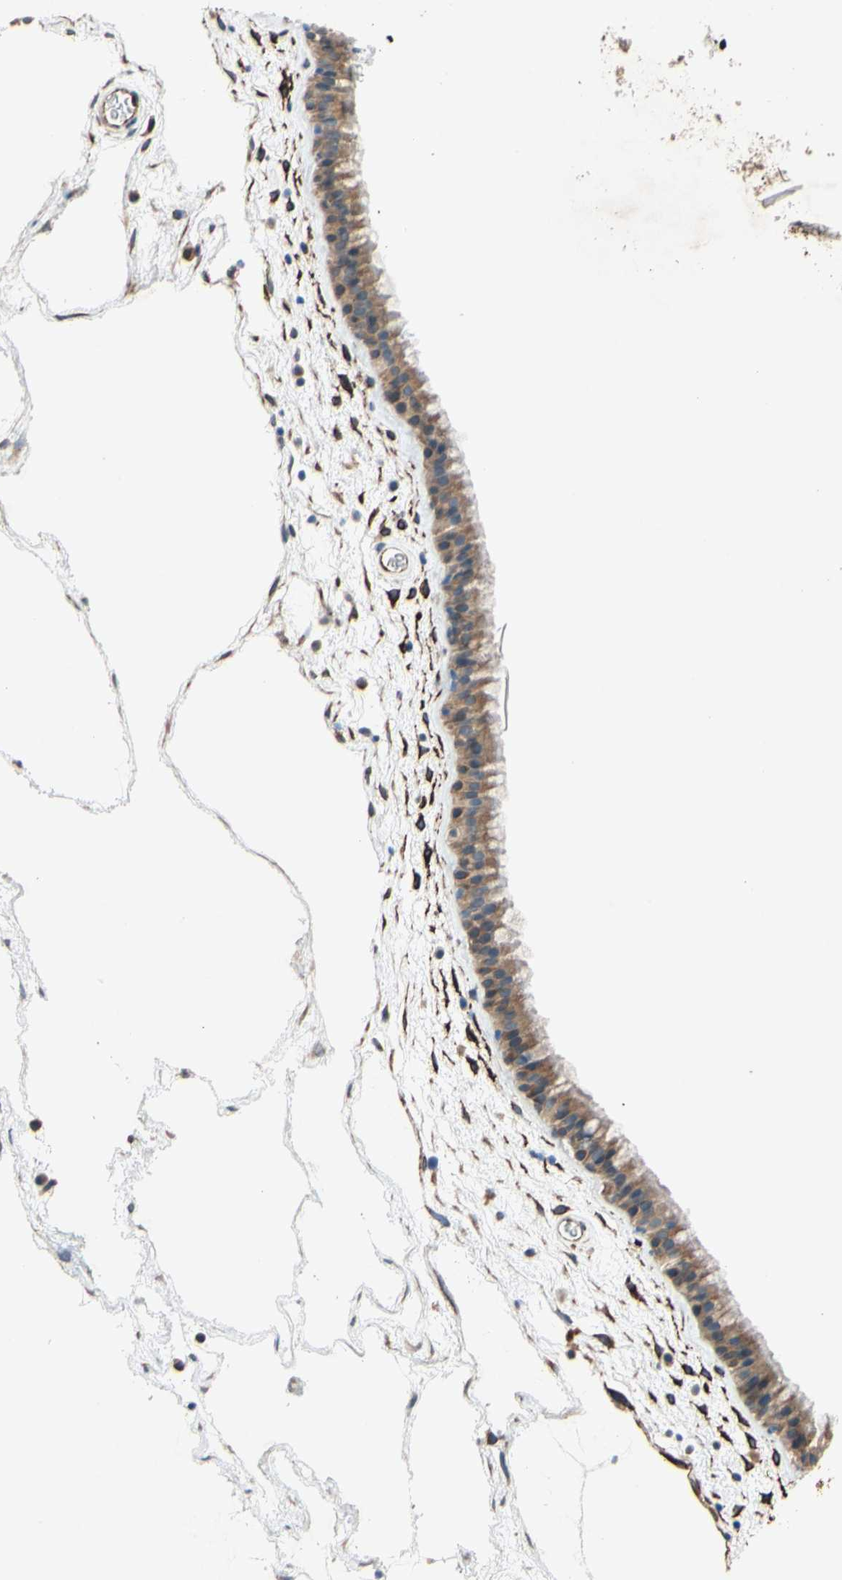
{"staining": {"intensity": "moderate", "quantity": ">75%", "location": "cytoplasmic/membranous"}, "tissue": "nasopharynx", "cell_type": "Respiratory epithelial cells", "image_type": "normal", "snomed": [{"axis": "morphology", "description": "Normal tissue, NOS"}, {"axis": "morphology", "description": "Inflammation, NOS"}, {"axis": "topography", "description": "Nasopharynx"}], "caption": "Respiratory epithelial cells show moderate cytoplasmic/membranous positivity in approximately >75% of cells in benign nasopharynx.", "gene": "PRXL2A", "patient": {"sex": "male", "age": 48}}